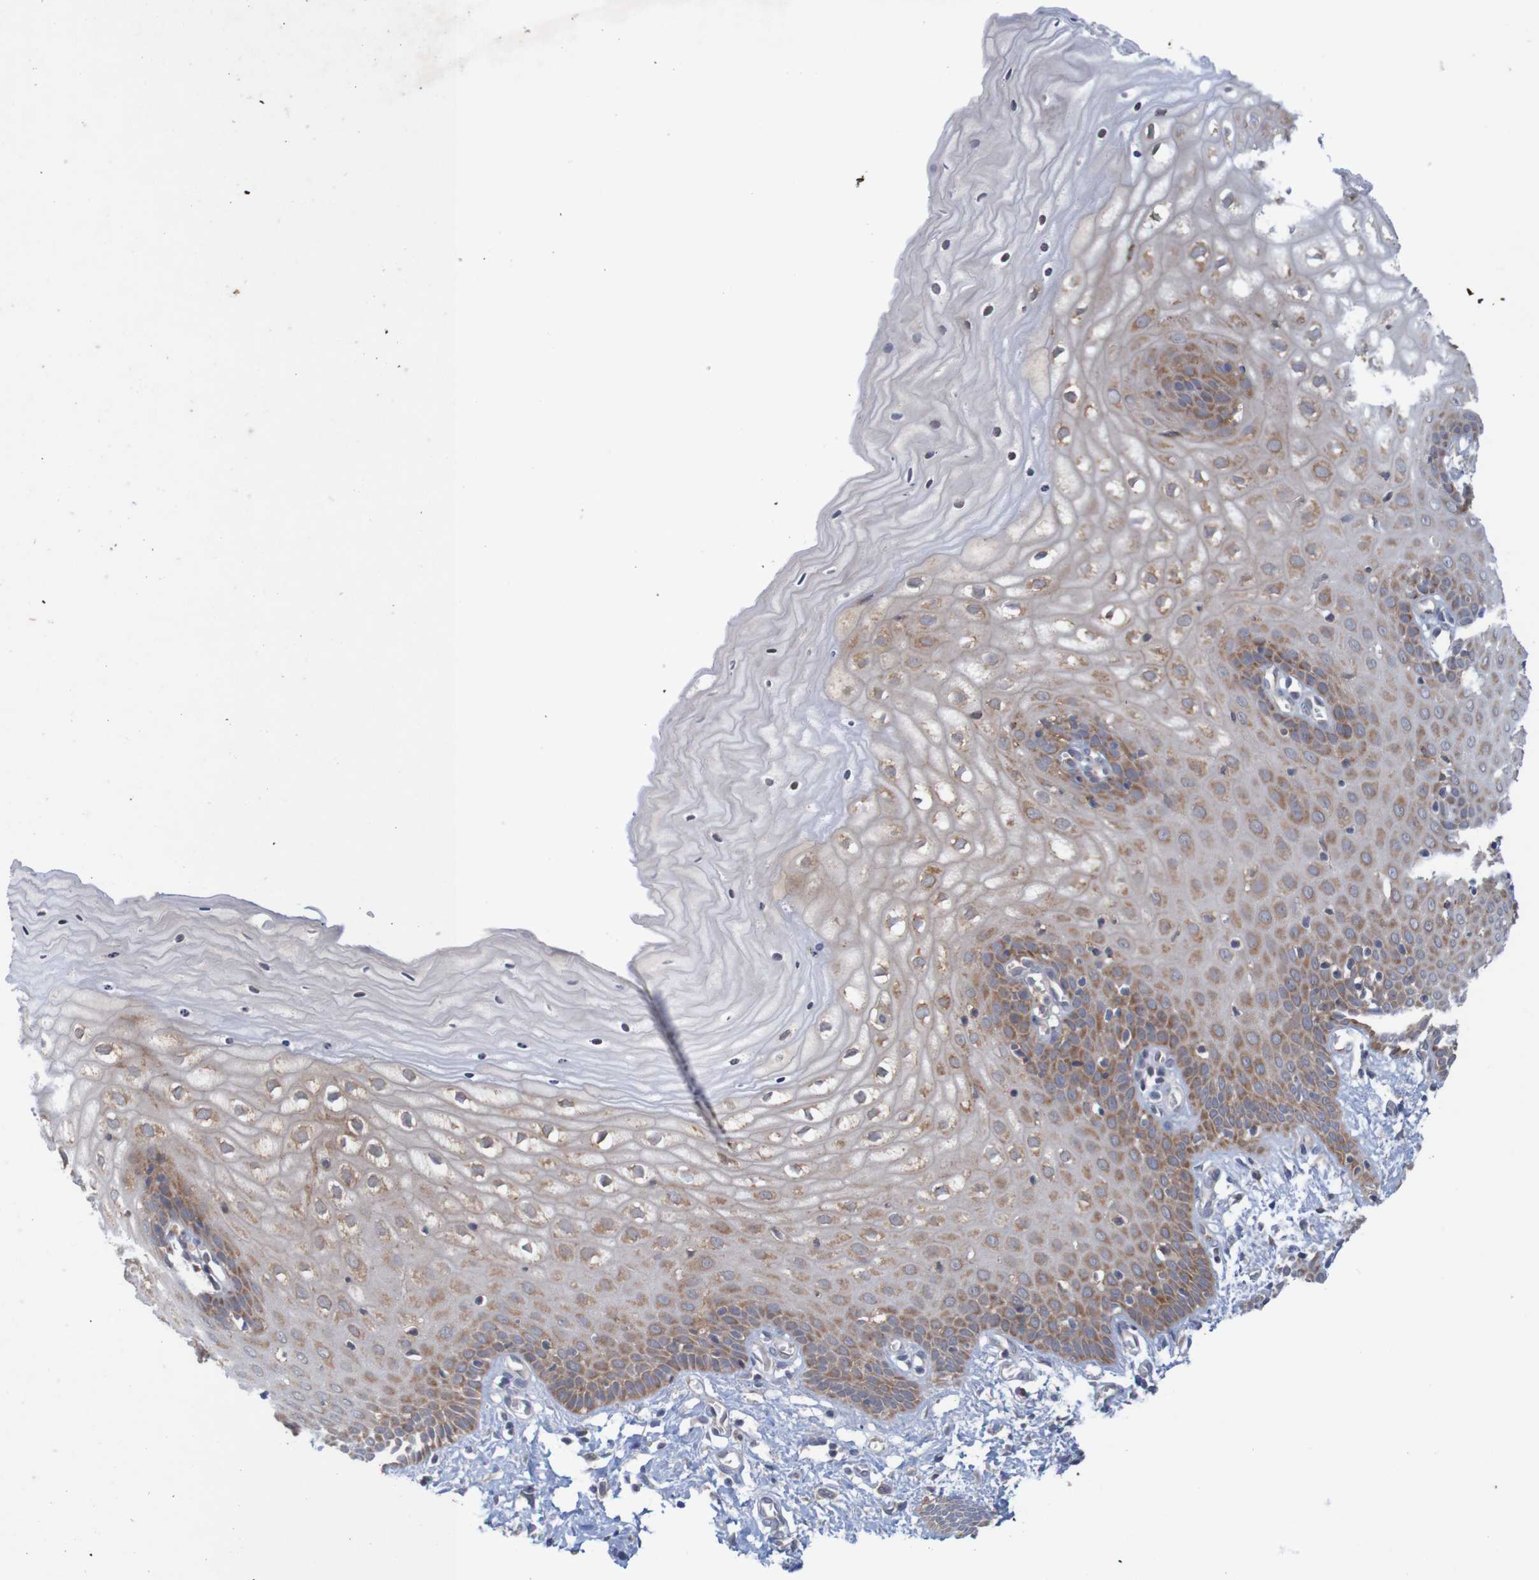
{"staining": {"intensity": "moderate", "quantity": ">75%", "location": "cytoplasmic/membranous"}, "tissue": "cervix", "cell_type": "Glandular cells", "image_type": "normal", "snomed": [{"axis": "morphology", "description": "Normal tissue, NOS"}, {"axis": "topography", "description": "Cervix"}], "caption": "A high-resolution micrograph shows immunohistochemistry (IHC) staining of benign cervix, which exhibits moderate cytoplasmic/membranous staining in about >75% of glandular cells. (Brightfield microscopy of DAB IHC at high magnification).", "gene": "NAV2", "patient": {"sex": "female", "age": 55}}